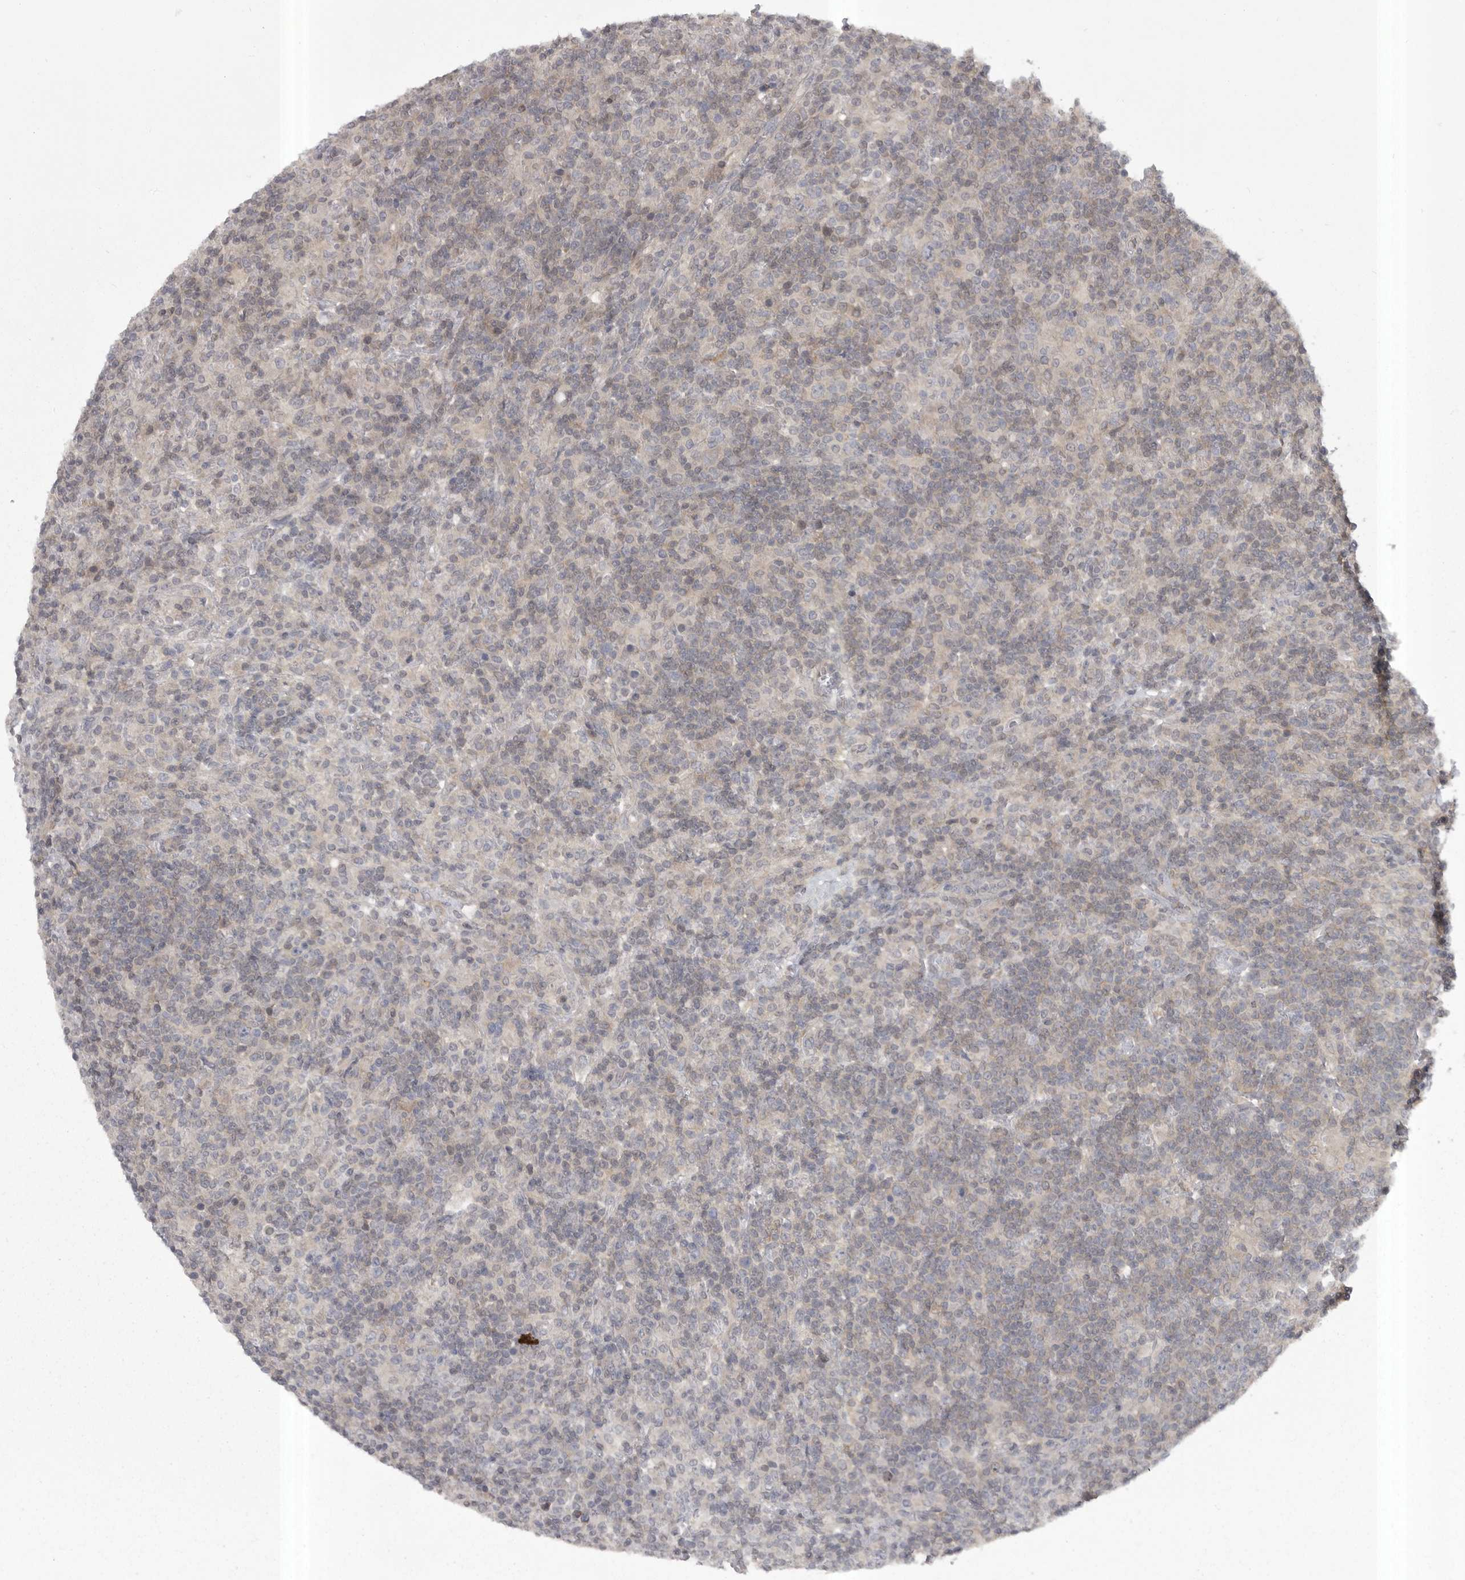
{"staining": {"intensity": "negative", "quantity": "none", "location": "none"}, "tissue": "lymphoma", "cell_type": "Tumor cells", "image_type": "cancer", "snomed": [{"axis": "morphology", "description": "Hodgkin's disease, NOS"}, {"axis": "topography", "description": "Lymph node"}], "caption": "Immunohistochemical staining of Hodgkin's disease shows no significant expression in tumor cells. (Stains: DAB immunohistochemistry with hematoxylin counter stain, Microscopy: brightfield microscopy at high magnification).", "gene": "PHF13", "patient": {"sex": "male", "age": 70}}